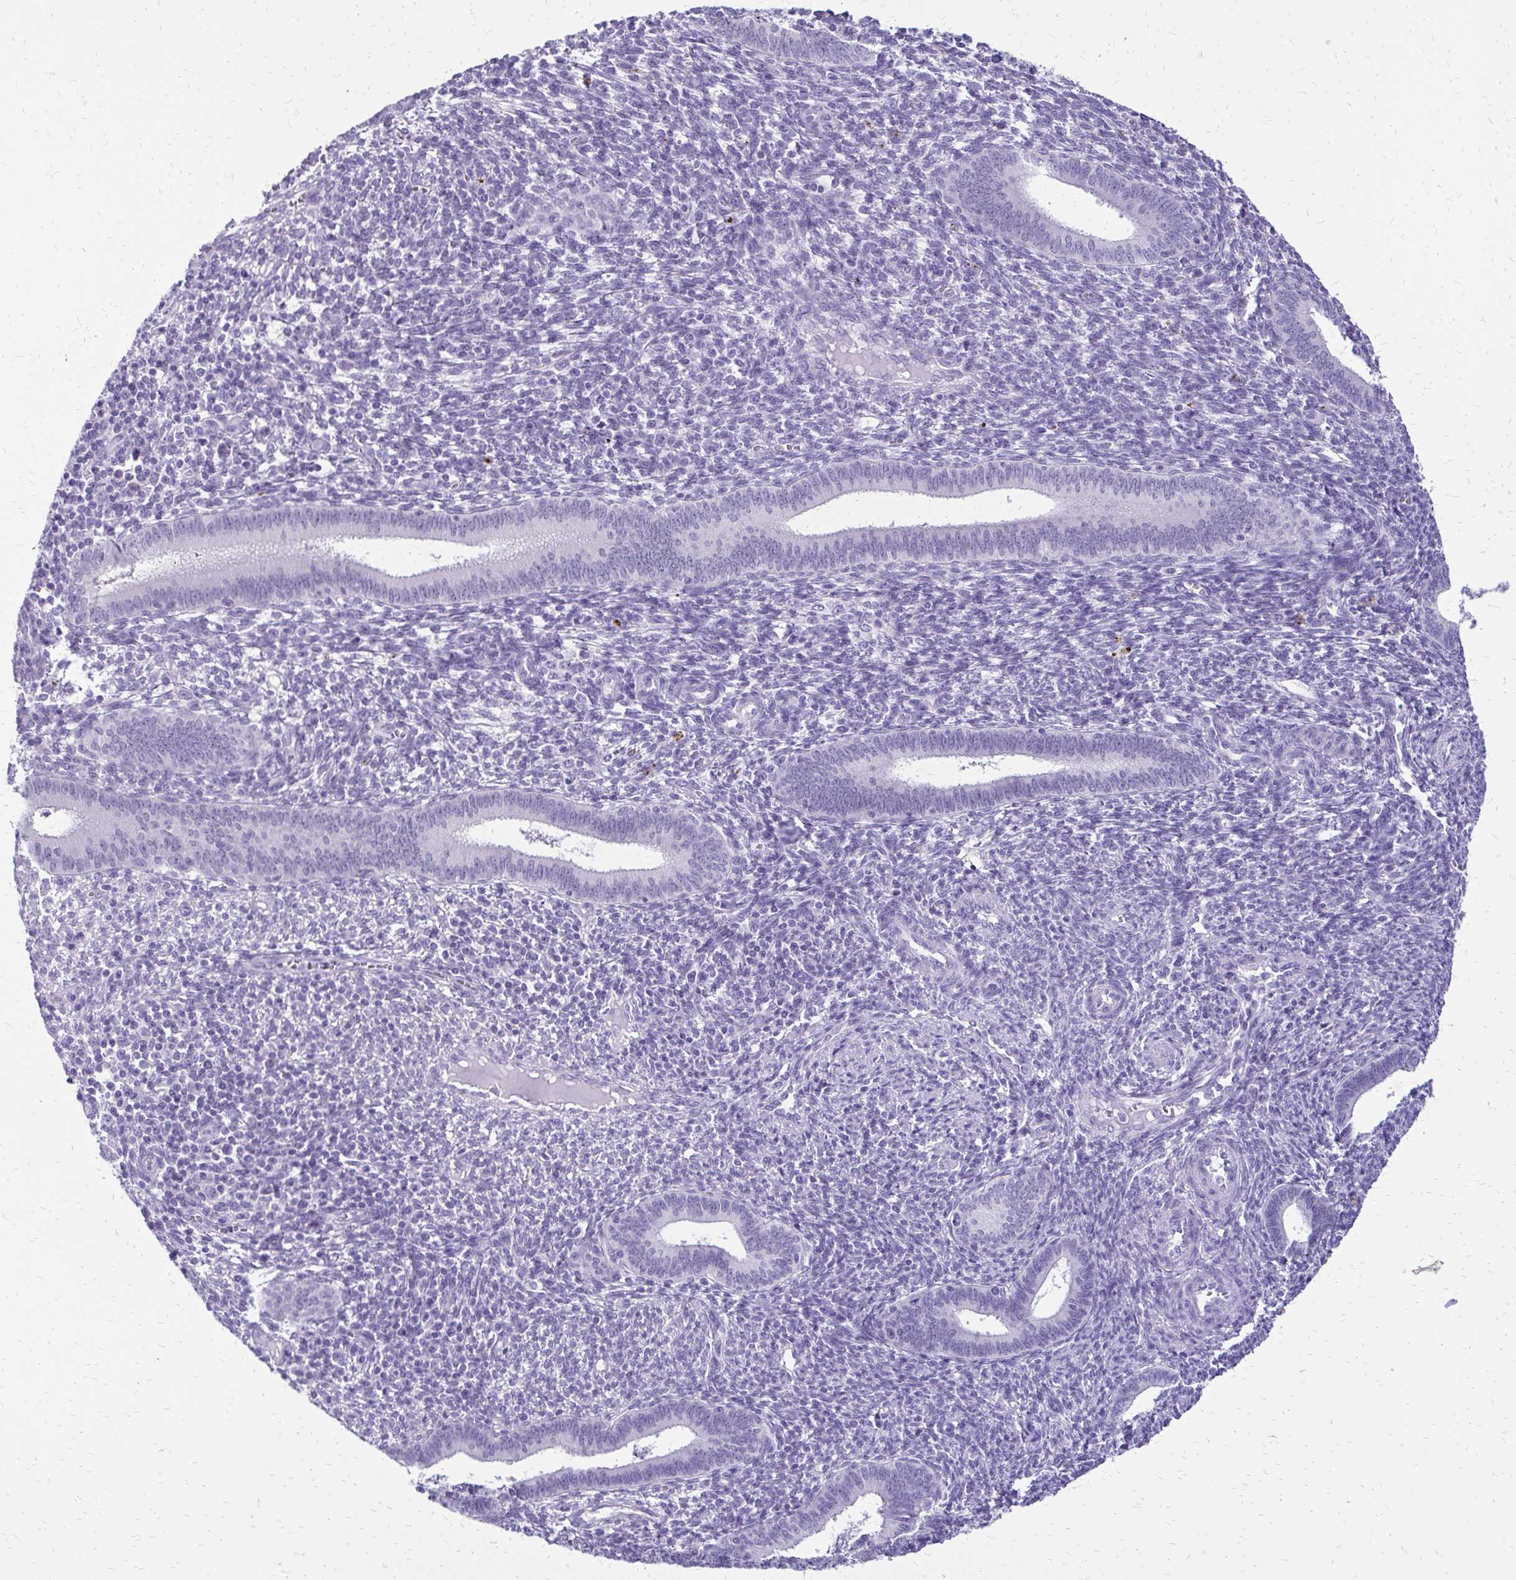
{"staining": {"intensity": "negative", "quantity": "none", "location": "none"}, "tissue": "endometrium", "cell_type": "Cells in endometrial stroma", "image_type": "normal", "snomed": [{"axis": "morphology", "description": "Normal tissue, NOS"}, {"axis": "topography", "description": "Endometrium"}], "caption": "DAB immunohistochemical staining of unremarkable endometrium shows no significant staining in cells in endometrial stroma.", "gene": "SLC32A1", "patient": {"sex": "female", "age": 41}}